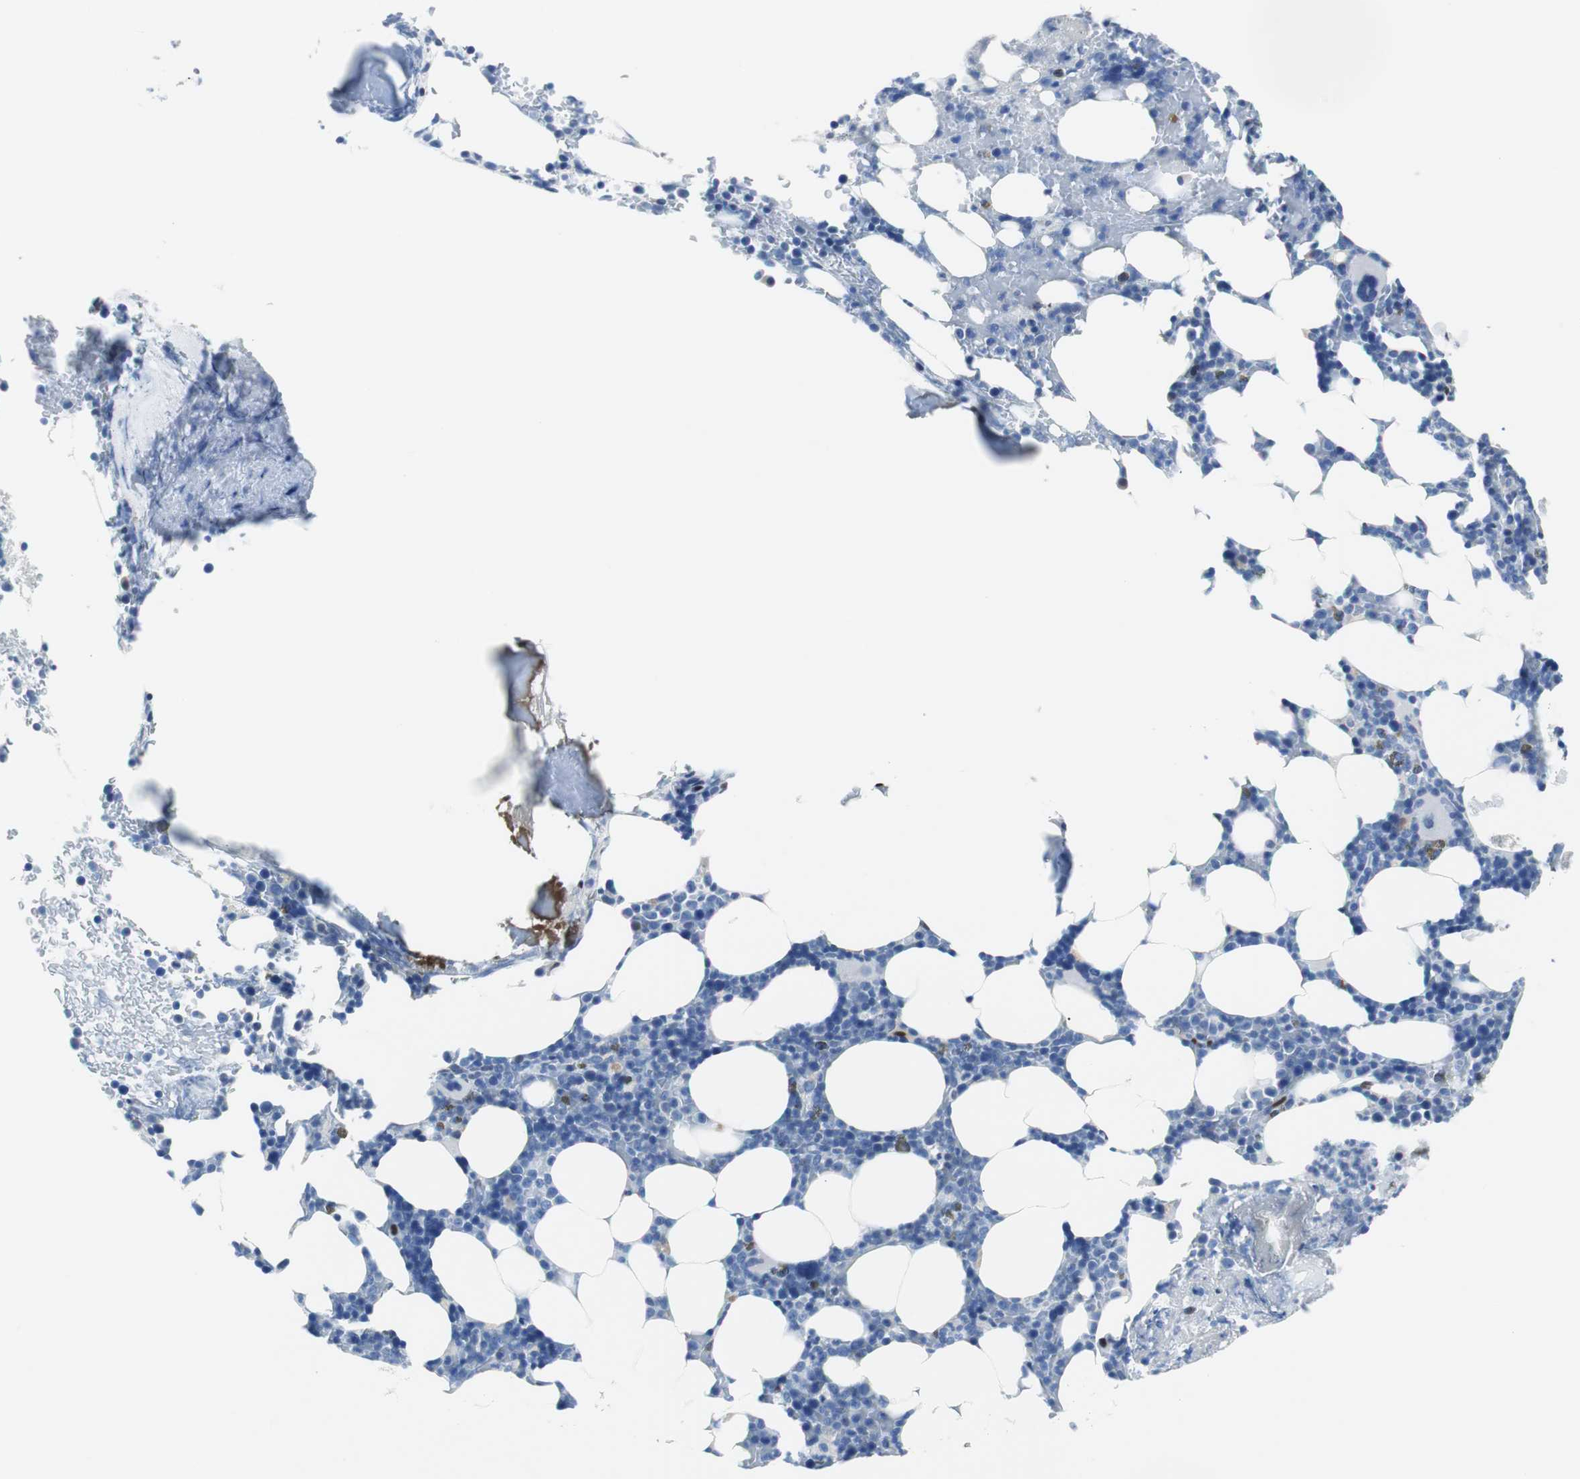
{"staining": {"intensity": "moderate", "quantity": "<25%", "location": "nuclear"}, "tissue": "bone marrow", "cell_type": "Hematopoietic cells", "image_type": "normal", "snomed": [{"axis": "morphology", "description": "Normal tissue, NOS"}, {"axis": "topography", "description": "Bone marrow"}], "caption": "Bone marrow stained for a protein displays moderate nuclear positivity in hematopoietic cells. Using DAB (3,3'-diaminobenzidine) (brown) and hematoxylin (blue) stains, captured at high magnification using brightfield microscopy.", "gene": "JUN", "patient": {"sex": "female", "age": 73}}